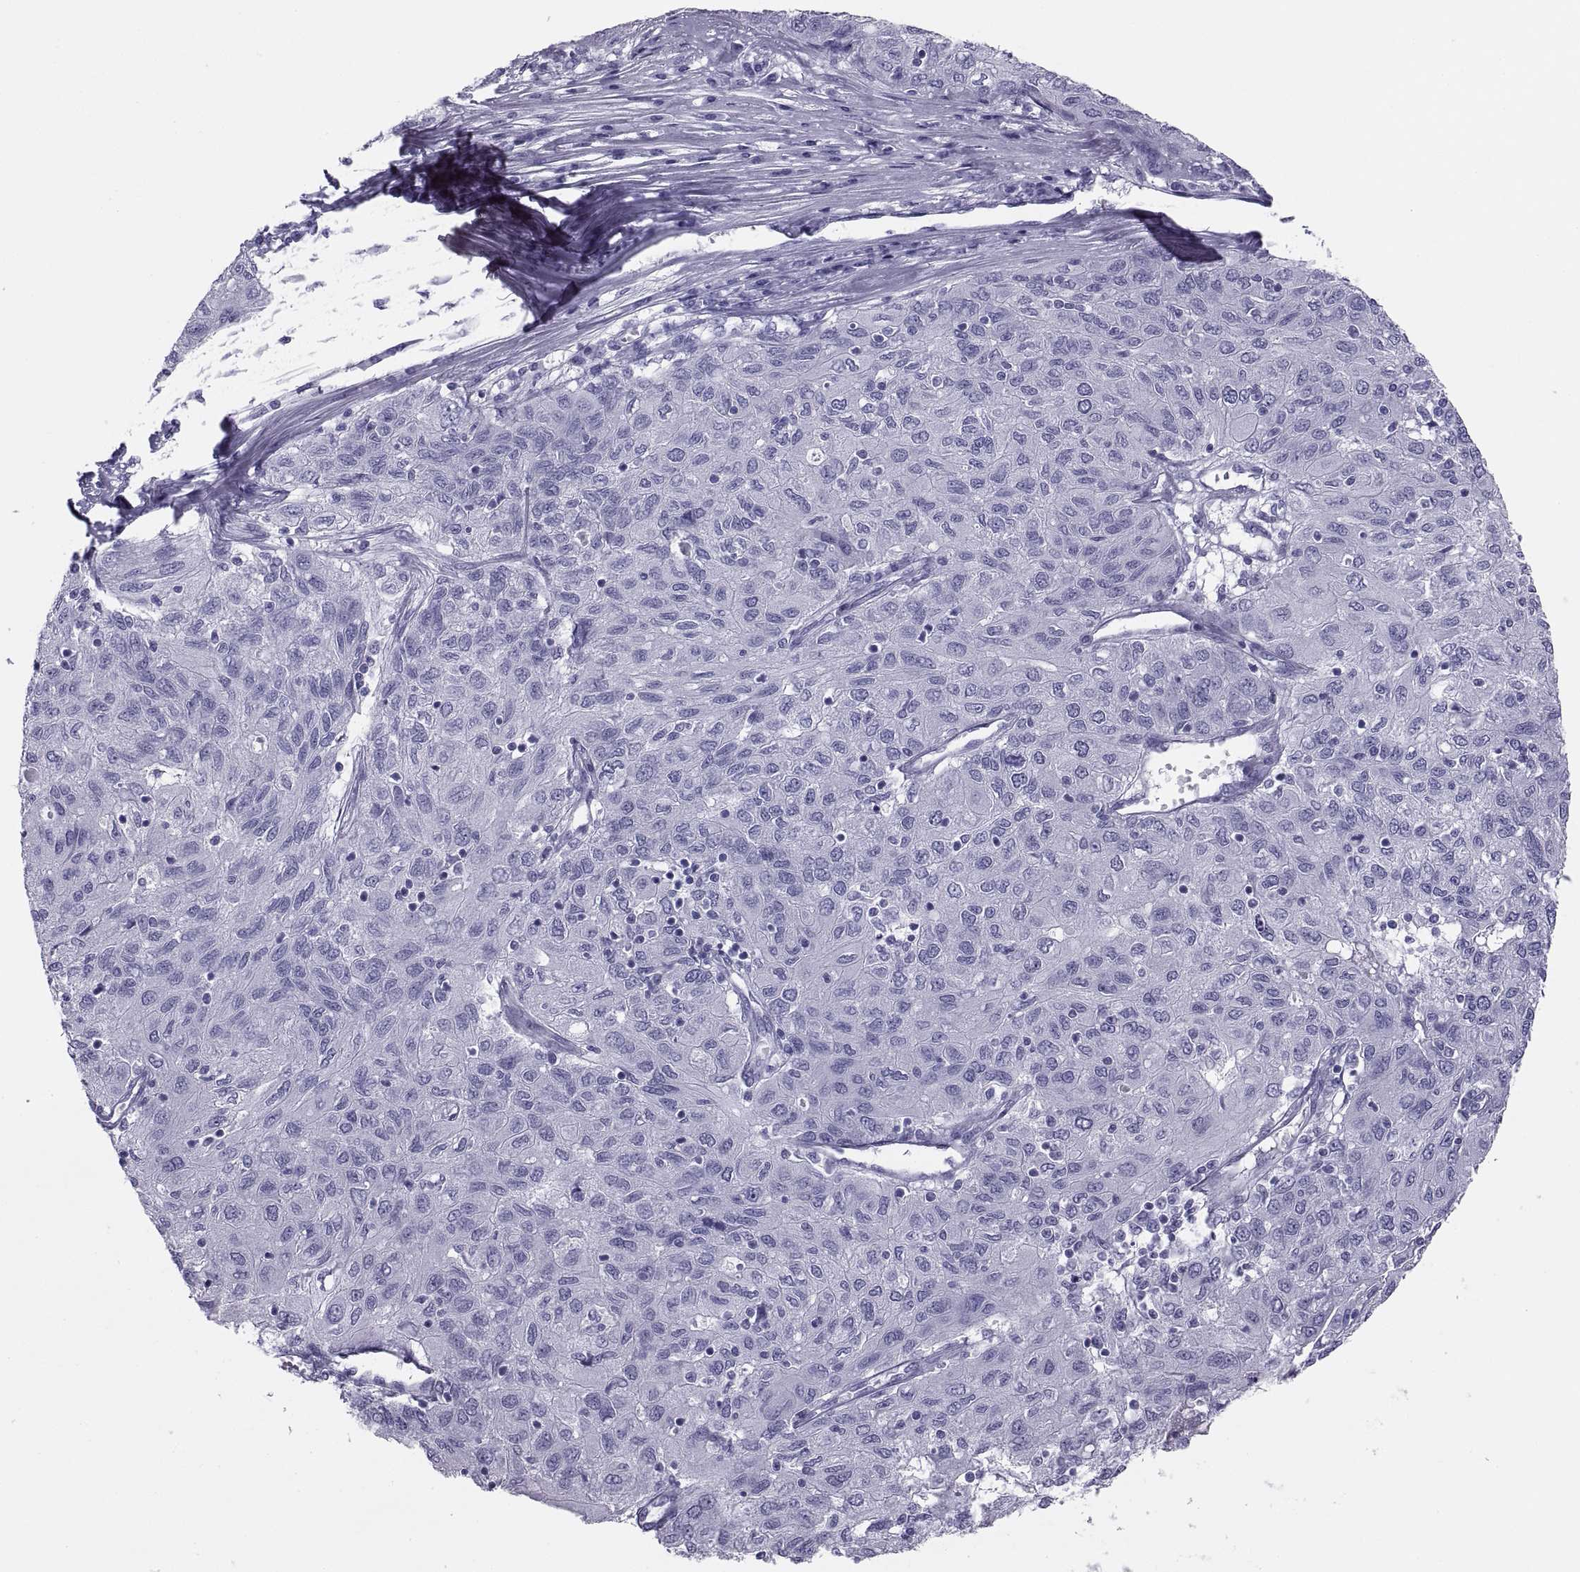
{"staining": {"intensity": "negative", "quantity": "none", "location": "none"}, "tissue": "ovarian cancer", "cell_type": "Tumor cells", "image_type": "cancer", "snomed": [{"axis": "morphology", "description": "Carcinoma, endometroid"}, {"axis": "topography", "description": "Ovary"}], "caption": "Immunohistochemistry (IHC) photomicrograph of neoplastic tissue: ovarian endometroid carcinoma stained with DAB (3,3'-diaminobenzidine) displays no significant protein positivity in tumor cells.", "gene": "PAX2", "patient": {"sex": "female", "age": 50}}